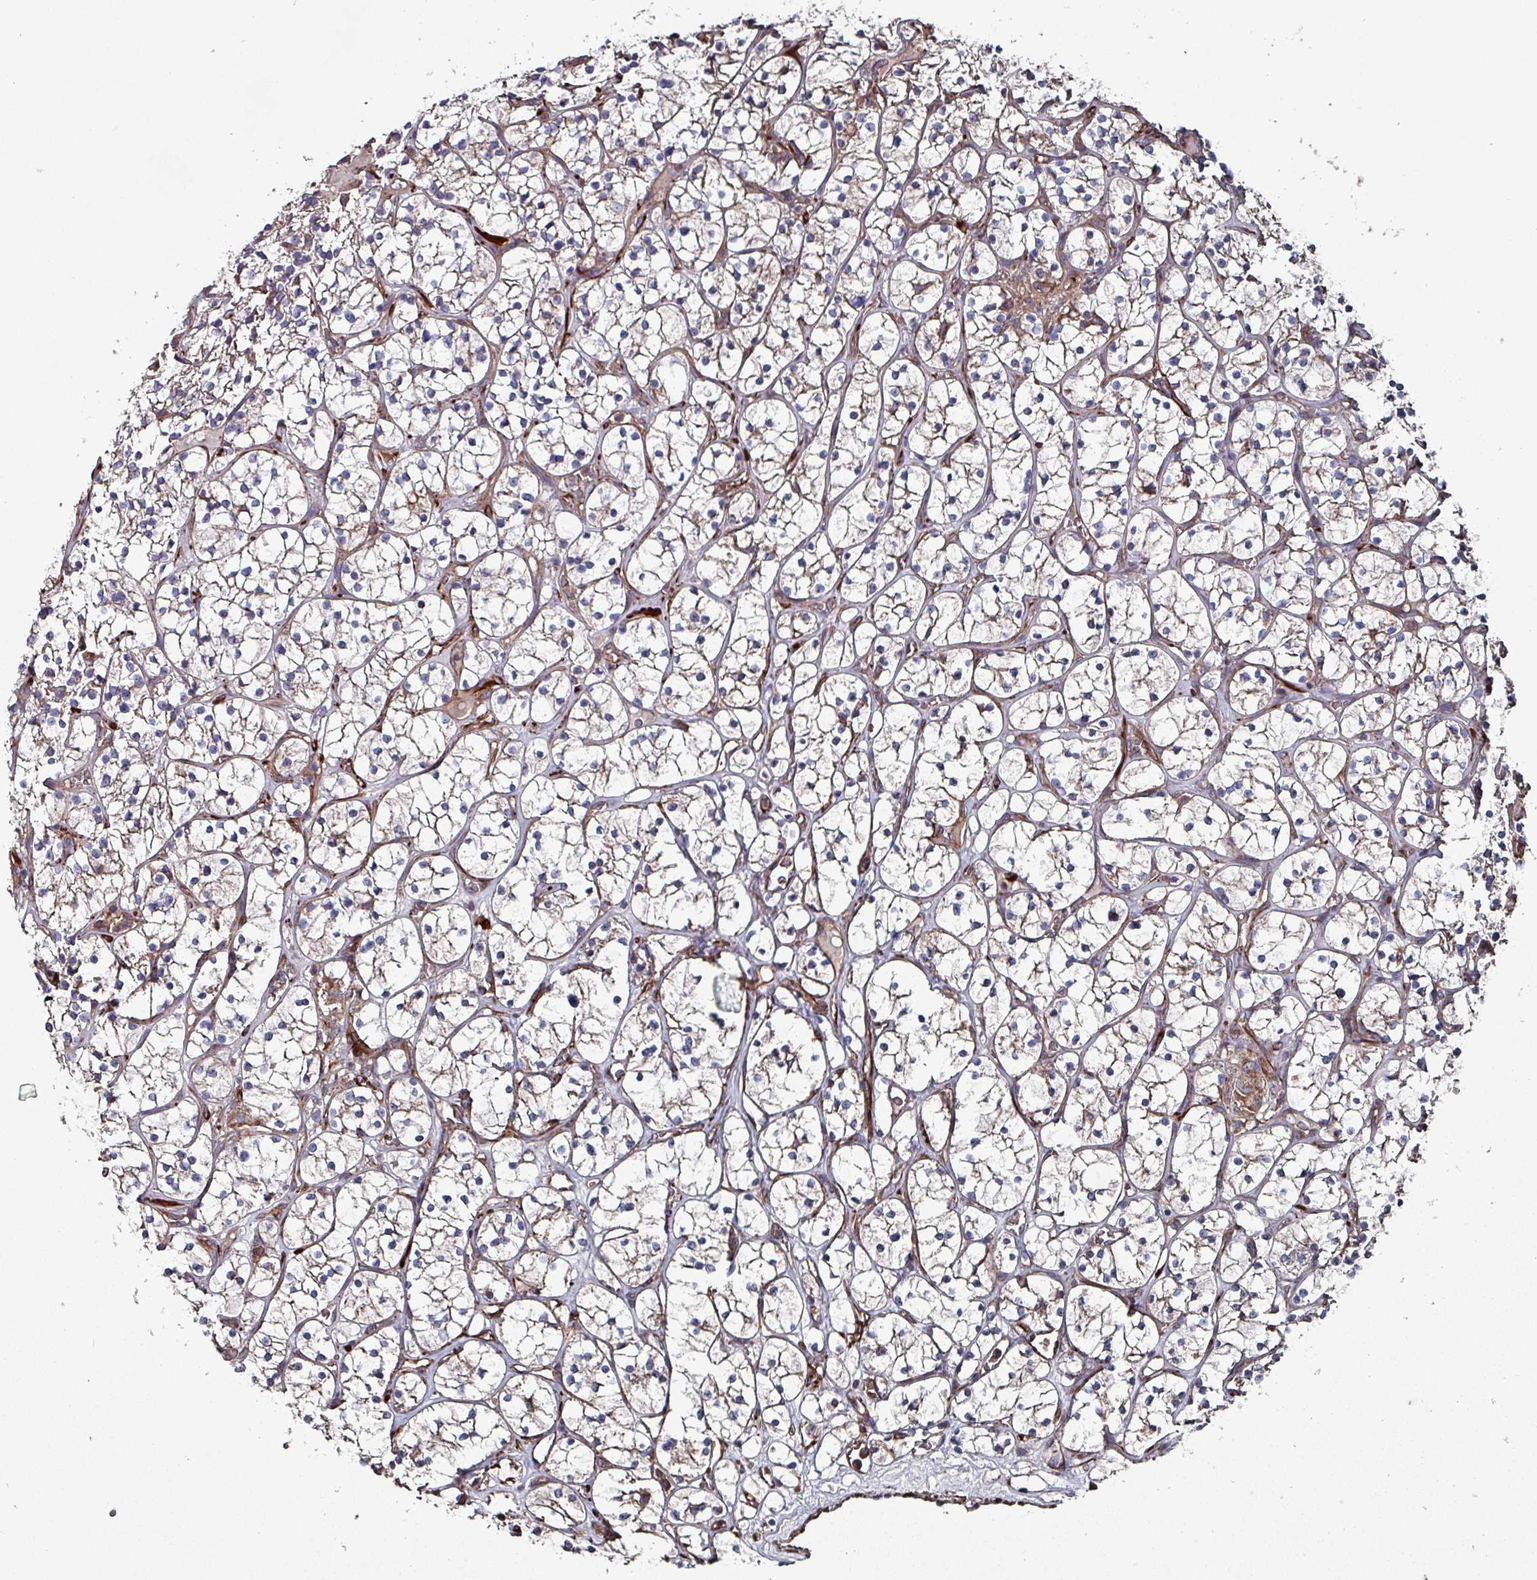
{"staining": {"intensity": "weak", "quantity": "<25%", "location": "cytoplasmic/membranous"}, "tissue": "renal cancer", "cell_type": "Tumor cells", "image_type": "cancer", "snomed": [{"axis": "morphology", "description": "Adenocarcinoma, NOS"}, {"axis": "topography", "description": "Kidney"}], "caption": "Renal cancer stained for a protein using immunohistochemistry reveals no positivity tumor cells.", "gene": "ANO10", "patient": {"sex": "female", "age": 64}}